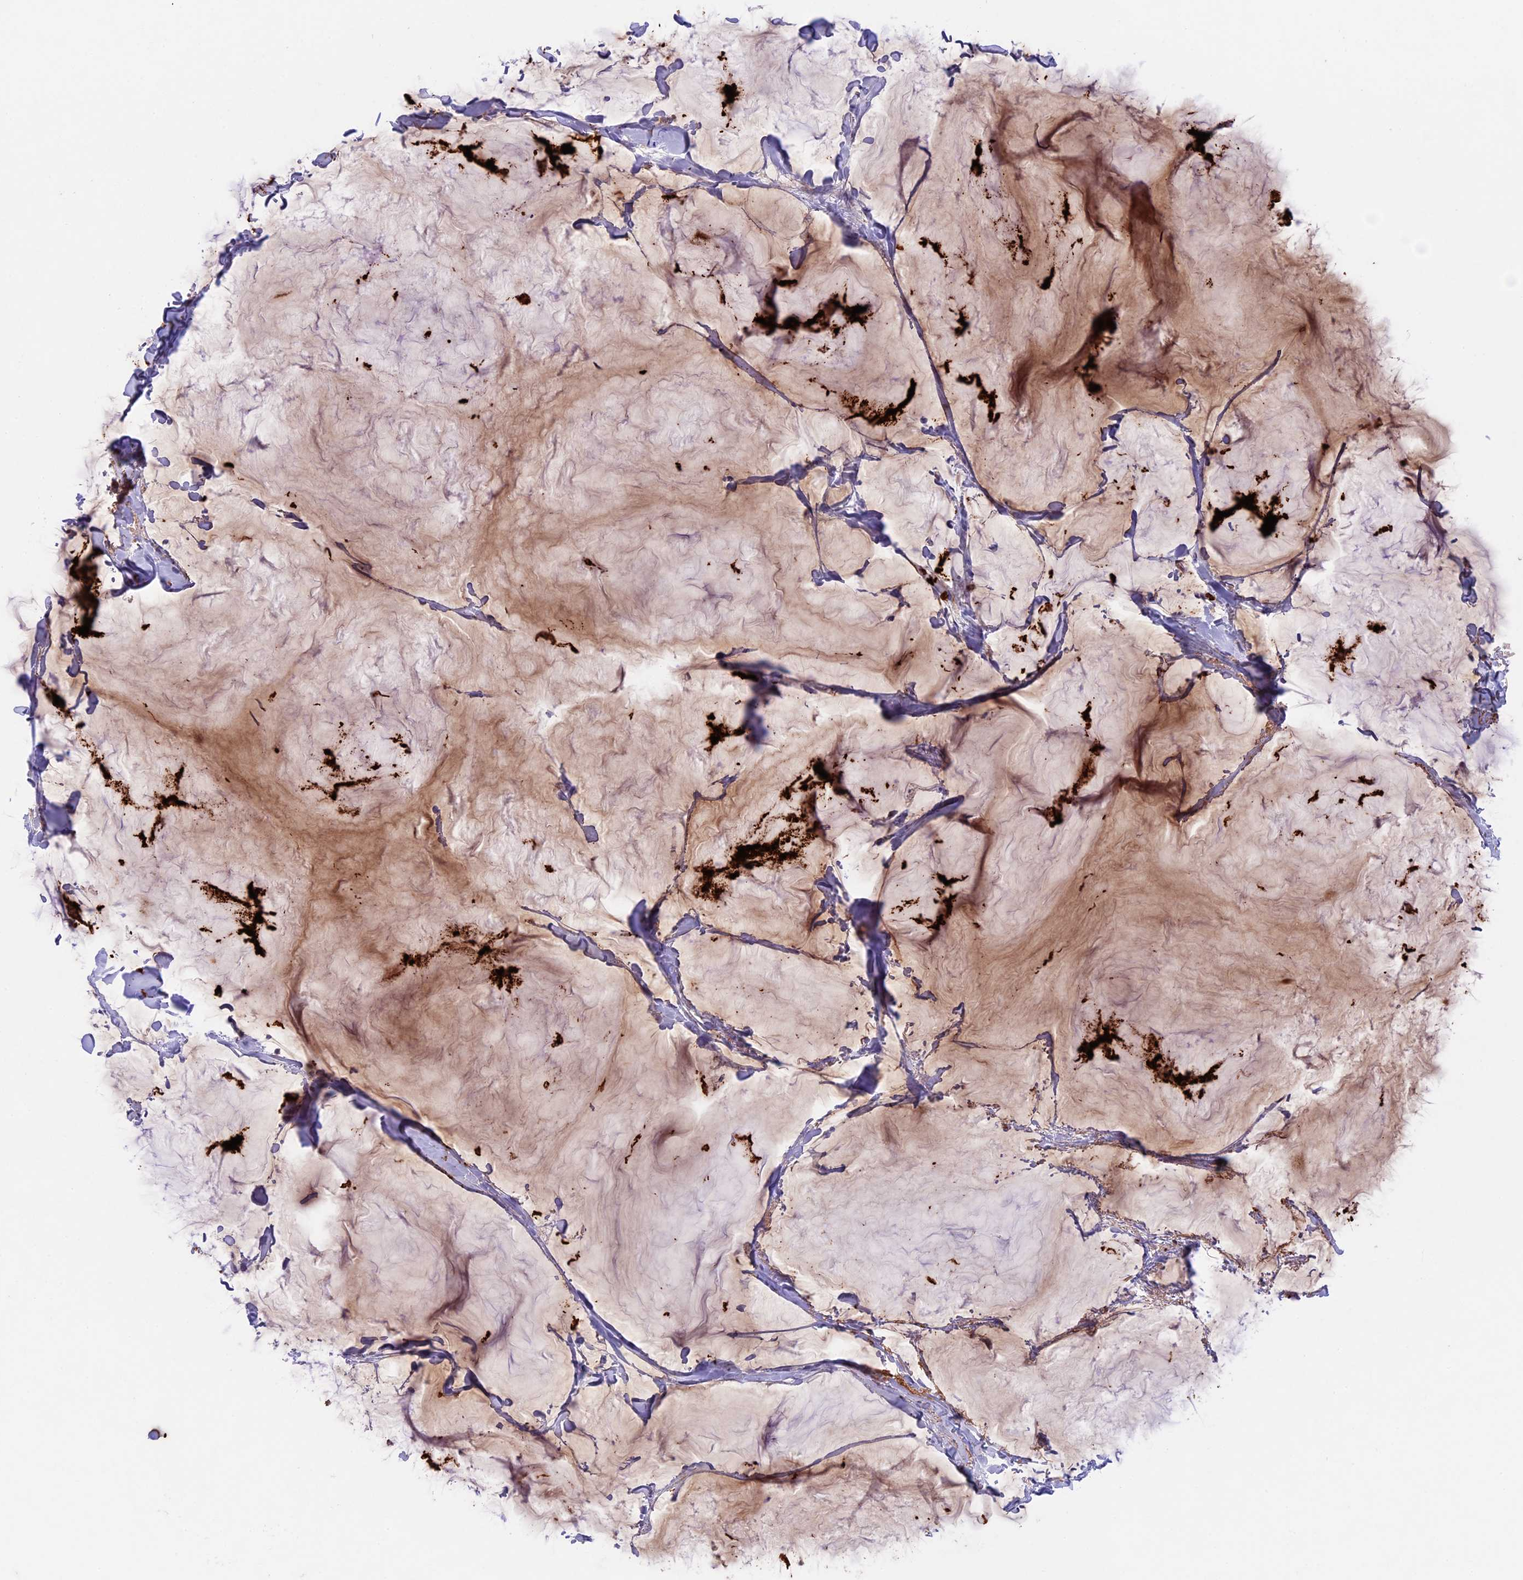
{"staining": {"intensity": "strong", "quantity": ">75%", "location": "cytoplasmic/membranous"}, "tissue": "breast cancer", "cell_type": "Tumor cells", "image_type": "cancer", "snomed": [{"axis": "morphology", "description": "Duct carcinoma"}, {"axis": "topography", "description": "Breast"}], "caption": "IHC (DAB (3,3'-diaminobenzidine)) staining of human breast cancer displays strong cytoplasmic/membranous protein positivity in about >75% of tumor cells. (DAB IHC with brightfield microscopy, high magnification).", "gene": "PTPN9", "patient": {"sex": "female", "age": 93}}